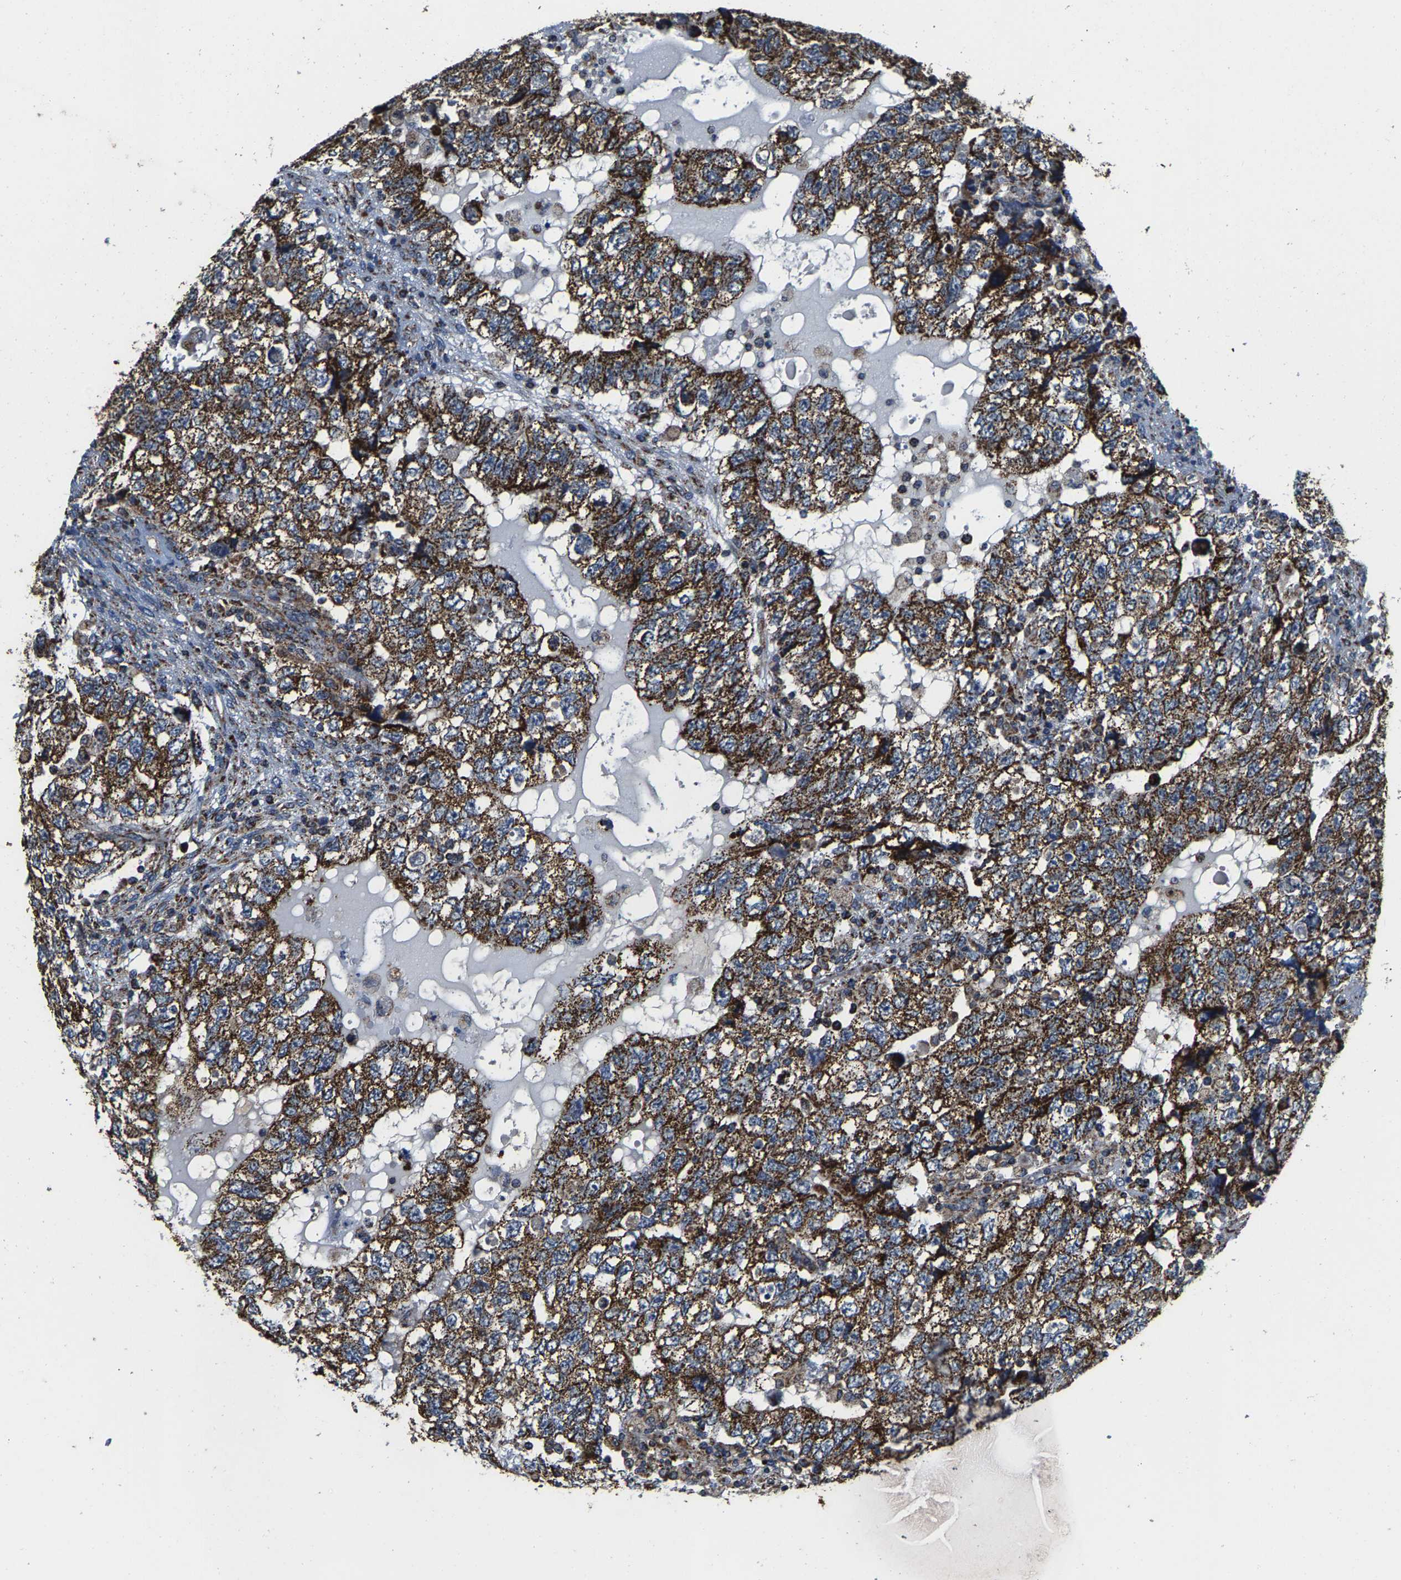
{"staining": {"intensity": "strong", "quantity": ">75%", "location": "cytoplasmic/membranous"}, "tissue": "testis cancer", "cell_type": "Tumor cells", "image_type": "cancer", "snomed": [{"axis": "morphology", "description": "Carcinoma, Embryonal, NOS"}, {"axis": "topography", "description": "Testis"}], "caption": "Immunohistochemical staining of human embryonal carcinoma (testis) displays strong cytoplasmic/membranous protein positivity in approximately >75% of tumor cells.", "gene": "SHMT2", "patient": {"sex": "male", "age": 36}}